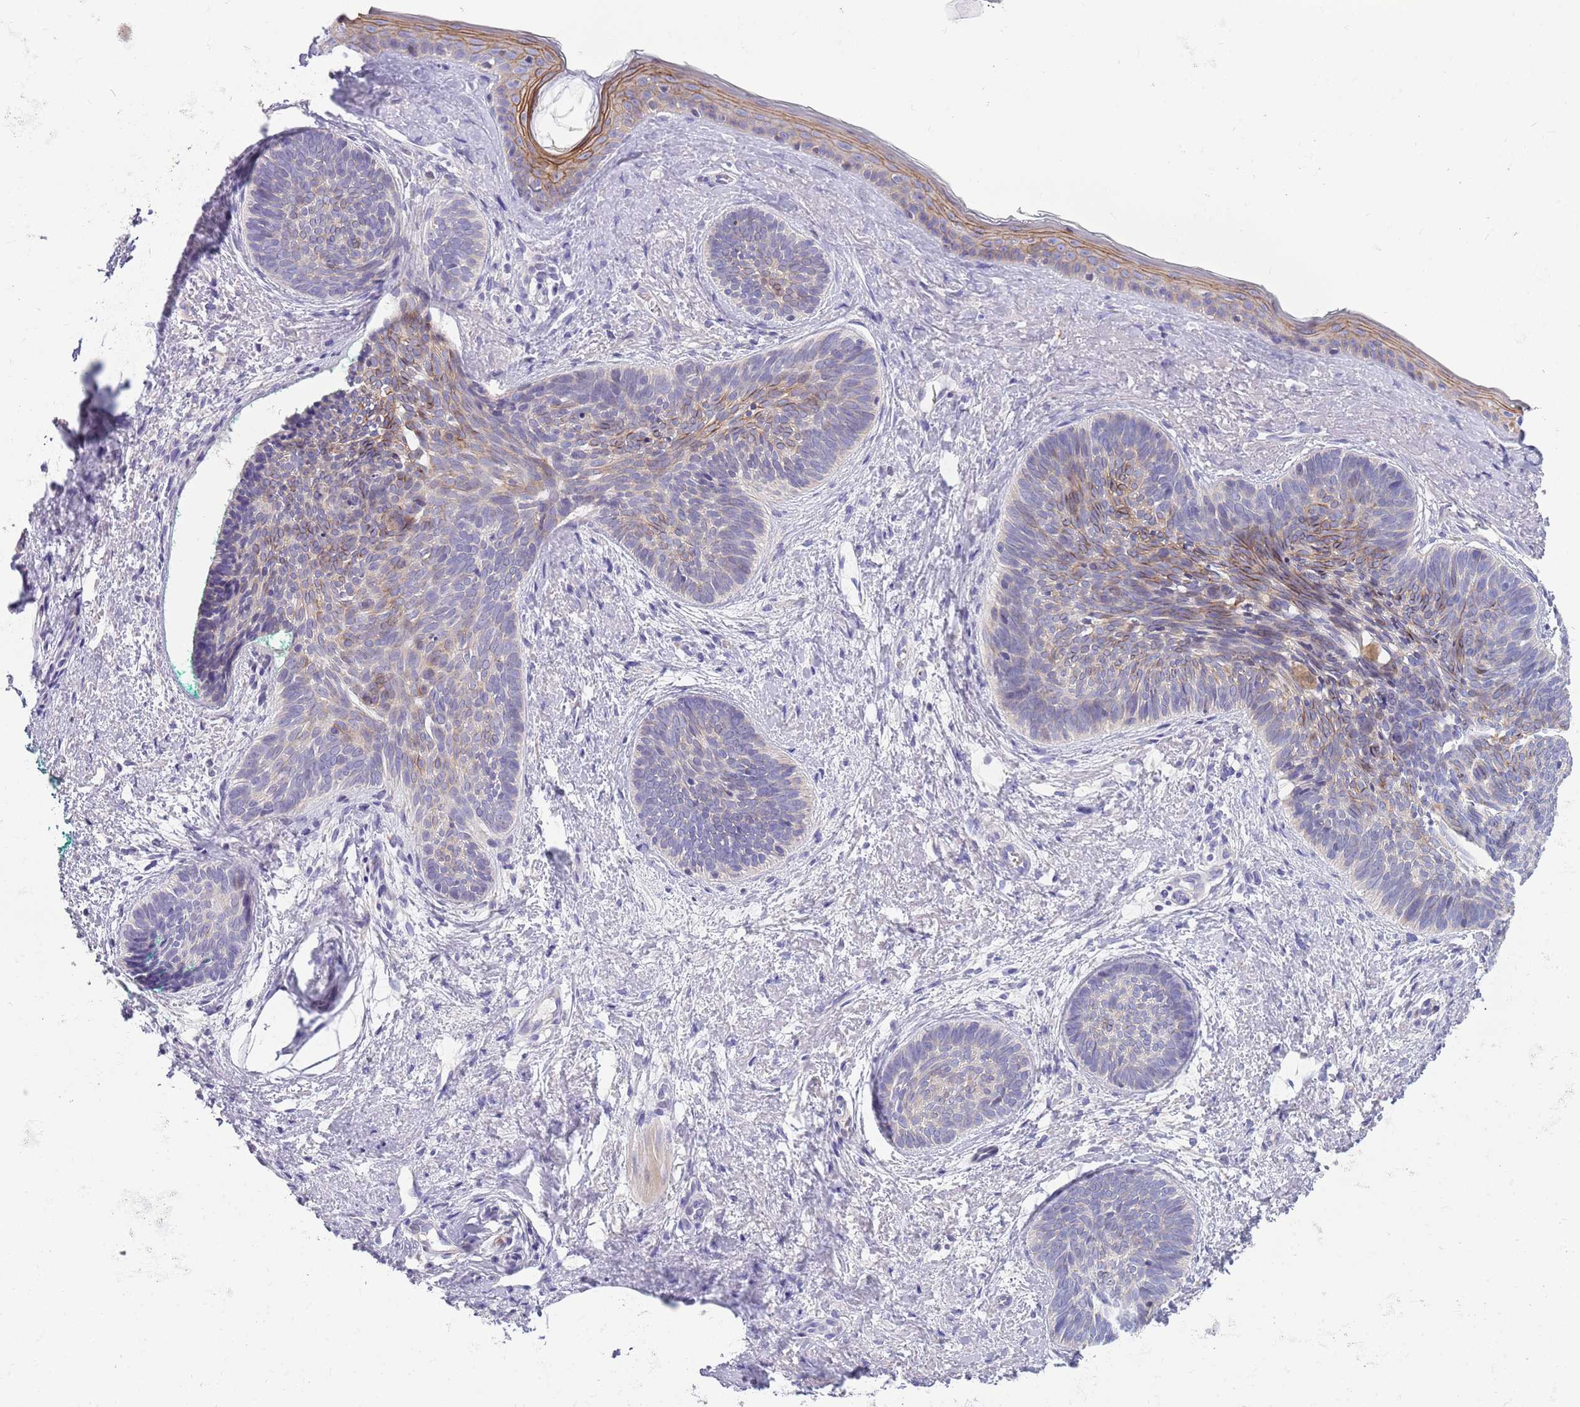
{"staining": {"intensity": "weak", "quantity": "<25%", "location": "cytoplasmic/membranous"}, "tissue": "skin cancer", "cell_type": "Tumor cells", "image_type": "cancer", "snomed": [{"axis": "morphology", "description": "Basal cell carcinoma"}, {"axis": "topography", "description": "Skin"}], "caption": "This is an IHC histopathology image of skin cancer (basal cell carcinoma). There is no staining in tumor cells.", "gene": "DDHD1", "patient": {"sex": "female", "age": 81}}